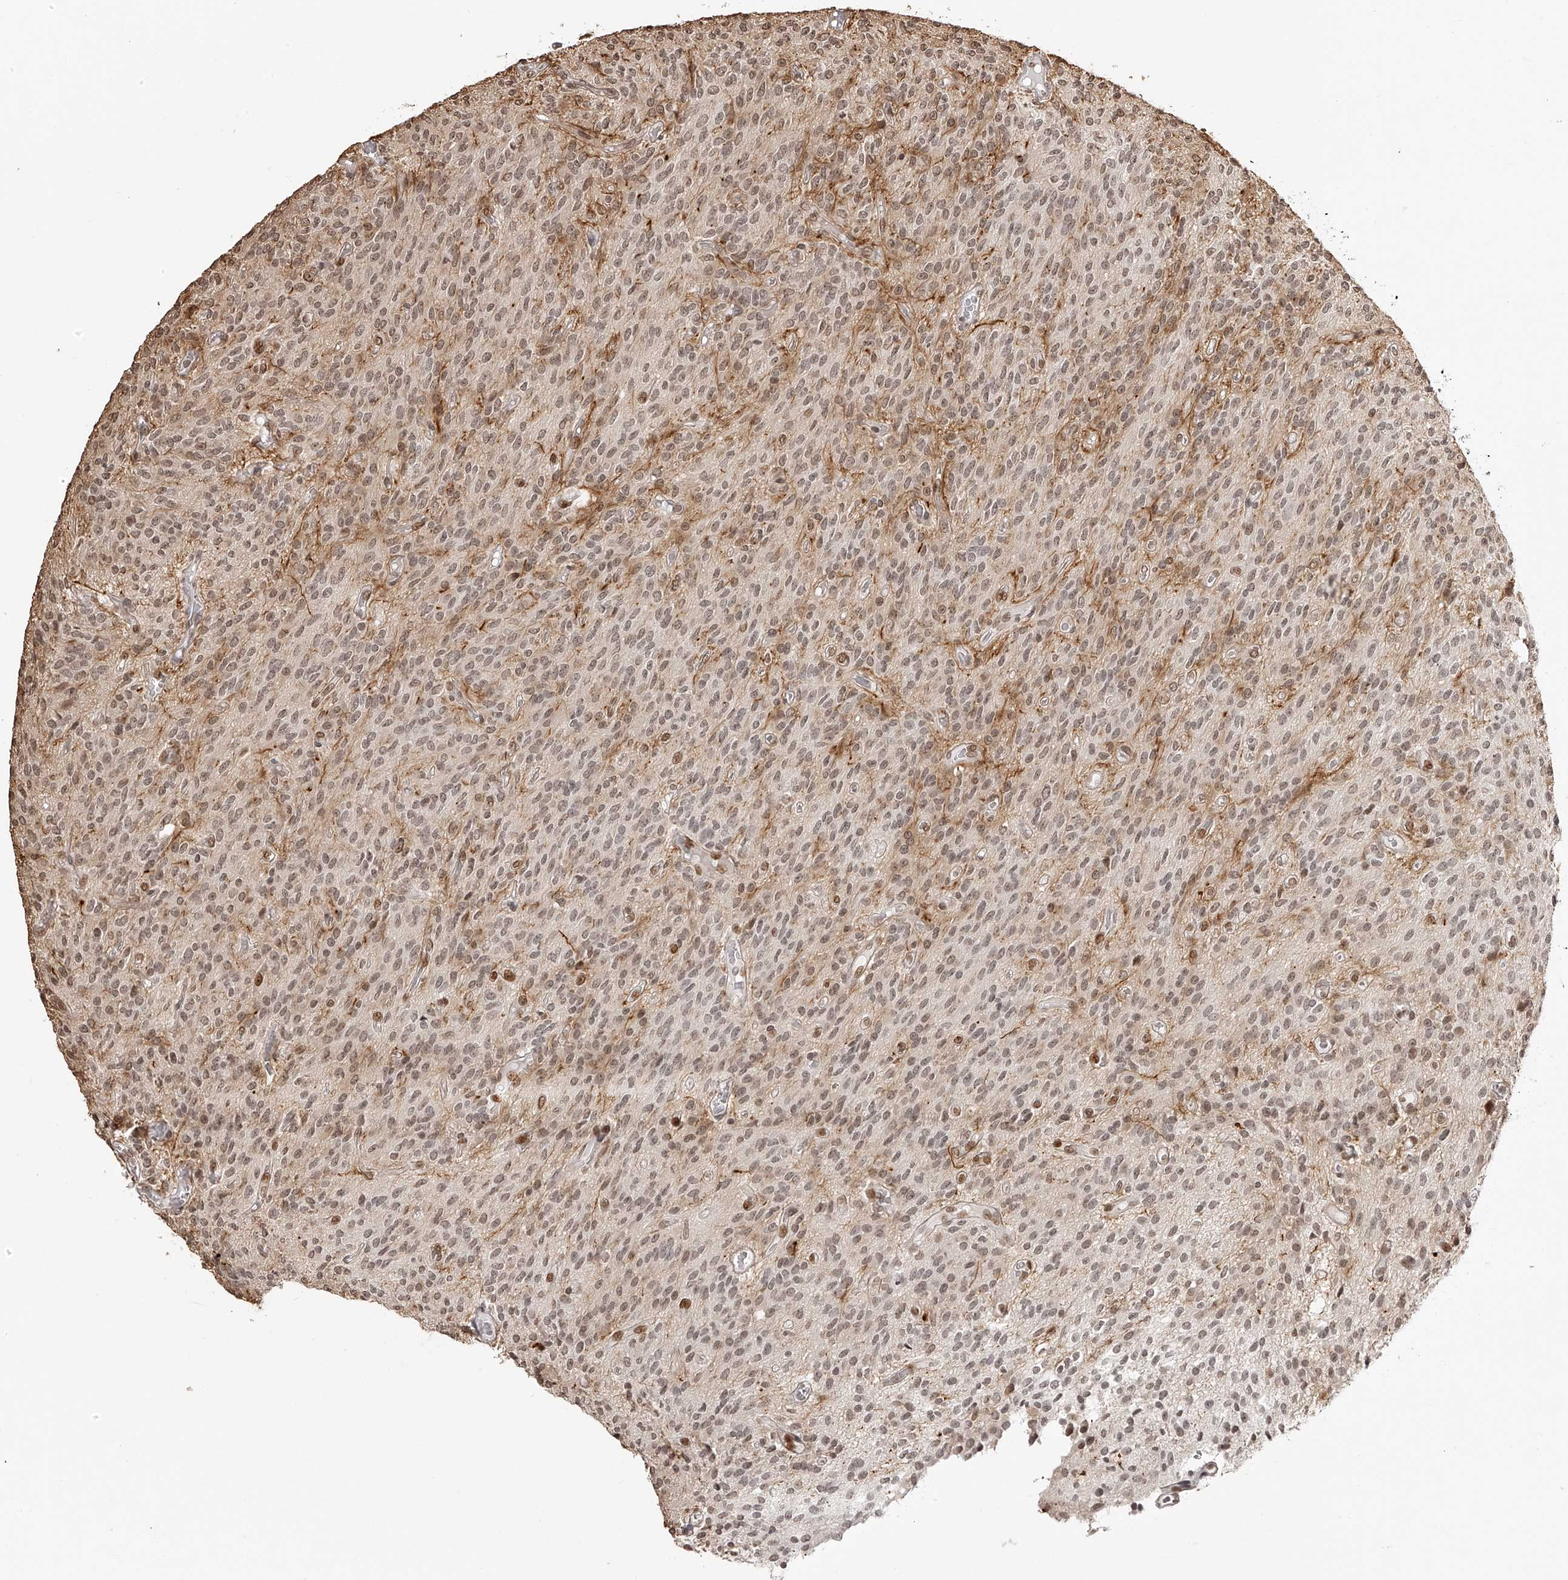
{"staining": {"intensity": "moderate", "quantity": ">75%", "location": "nuclear"}, "tissue": "glioma", "cell_type": "Tumor cells", "image_type": "cancer", "snomed": [{"axis": "morphology", "description": "Glioma, malignant, High grade"}, {"axis": "topography", "description": "Brain"}], "caption": "A brown stain labels moderate nuclear staining of a protein in glioma tumor cells.", "gene": "ZNF503", "patient": {"sex": "male", "age": 34}}